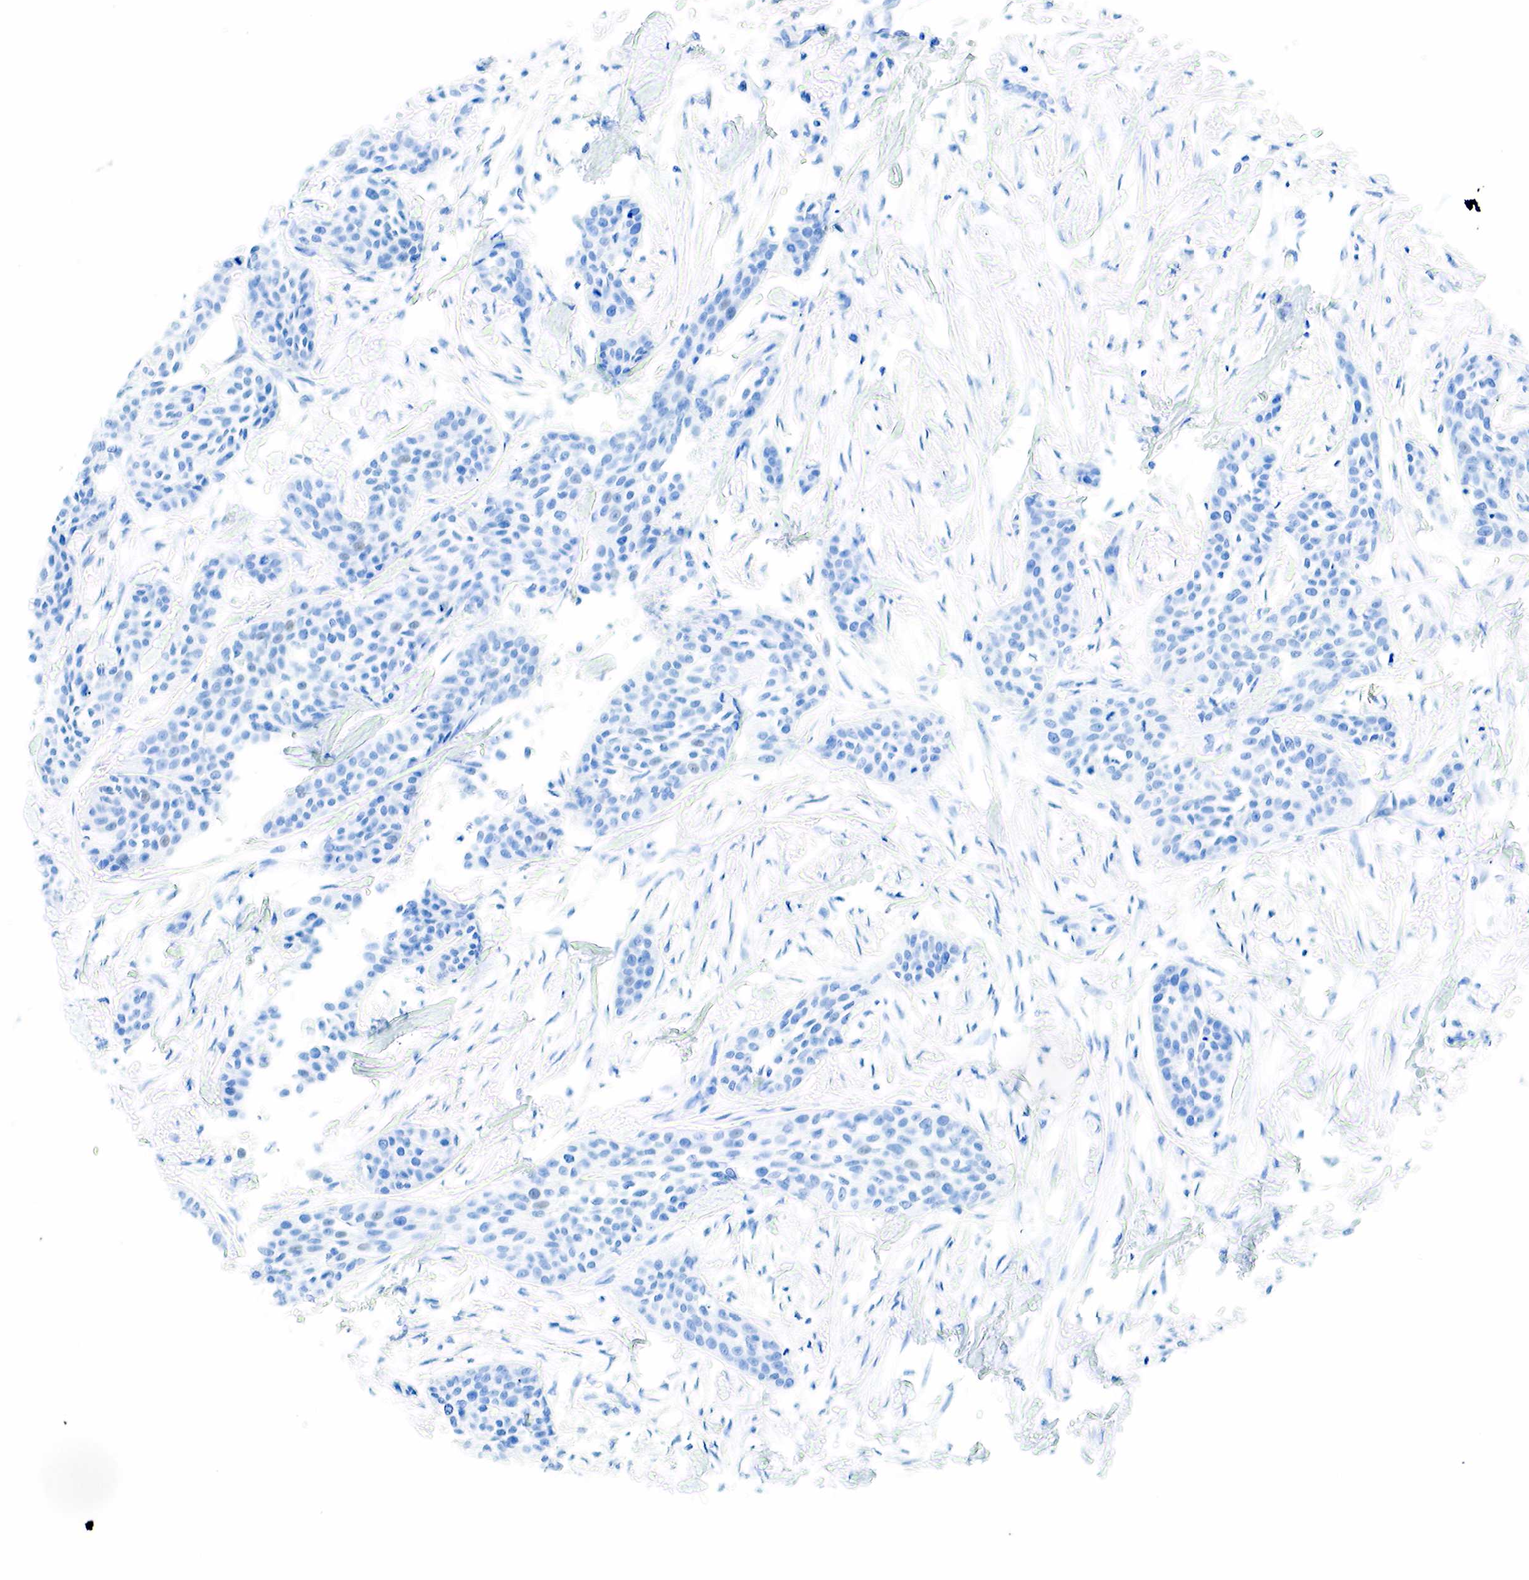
{"staining": {"intensity": "negative", "quantity": "none", "location": "none"}, "tissue": "urothelial cancer", "cell_type": "Tumor cells", "image_type": "cancer", "snomed": [{"axis": "morphology", "description": "Urothelial carcinoma, High grade"}, {"axis": "topography", "description": "Urinary bladder"}], "caption": "High power microscopy photomicrograph of an IHC photomicrograph of urothelial carcinoma (high-grade), revealing no significant positivity in tumor cells.", "gene": "INHA", "patient": {"sex": "male", "age": 56}}